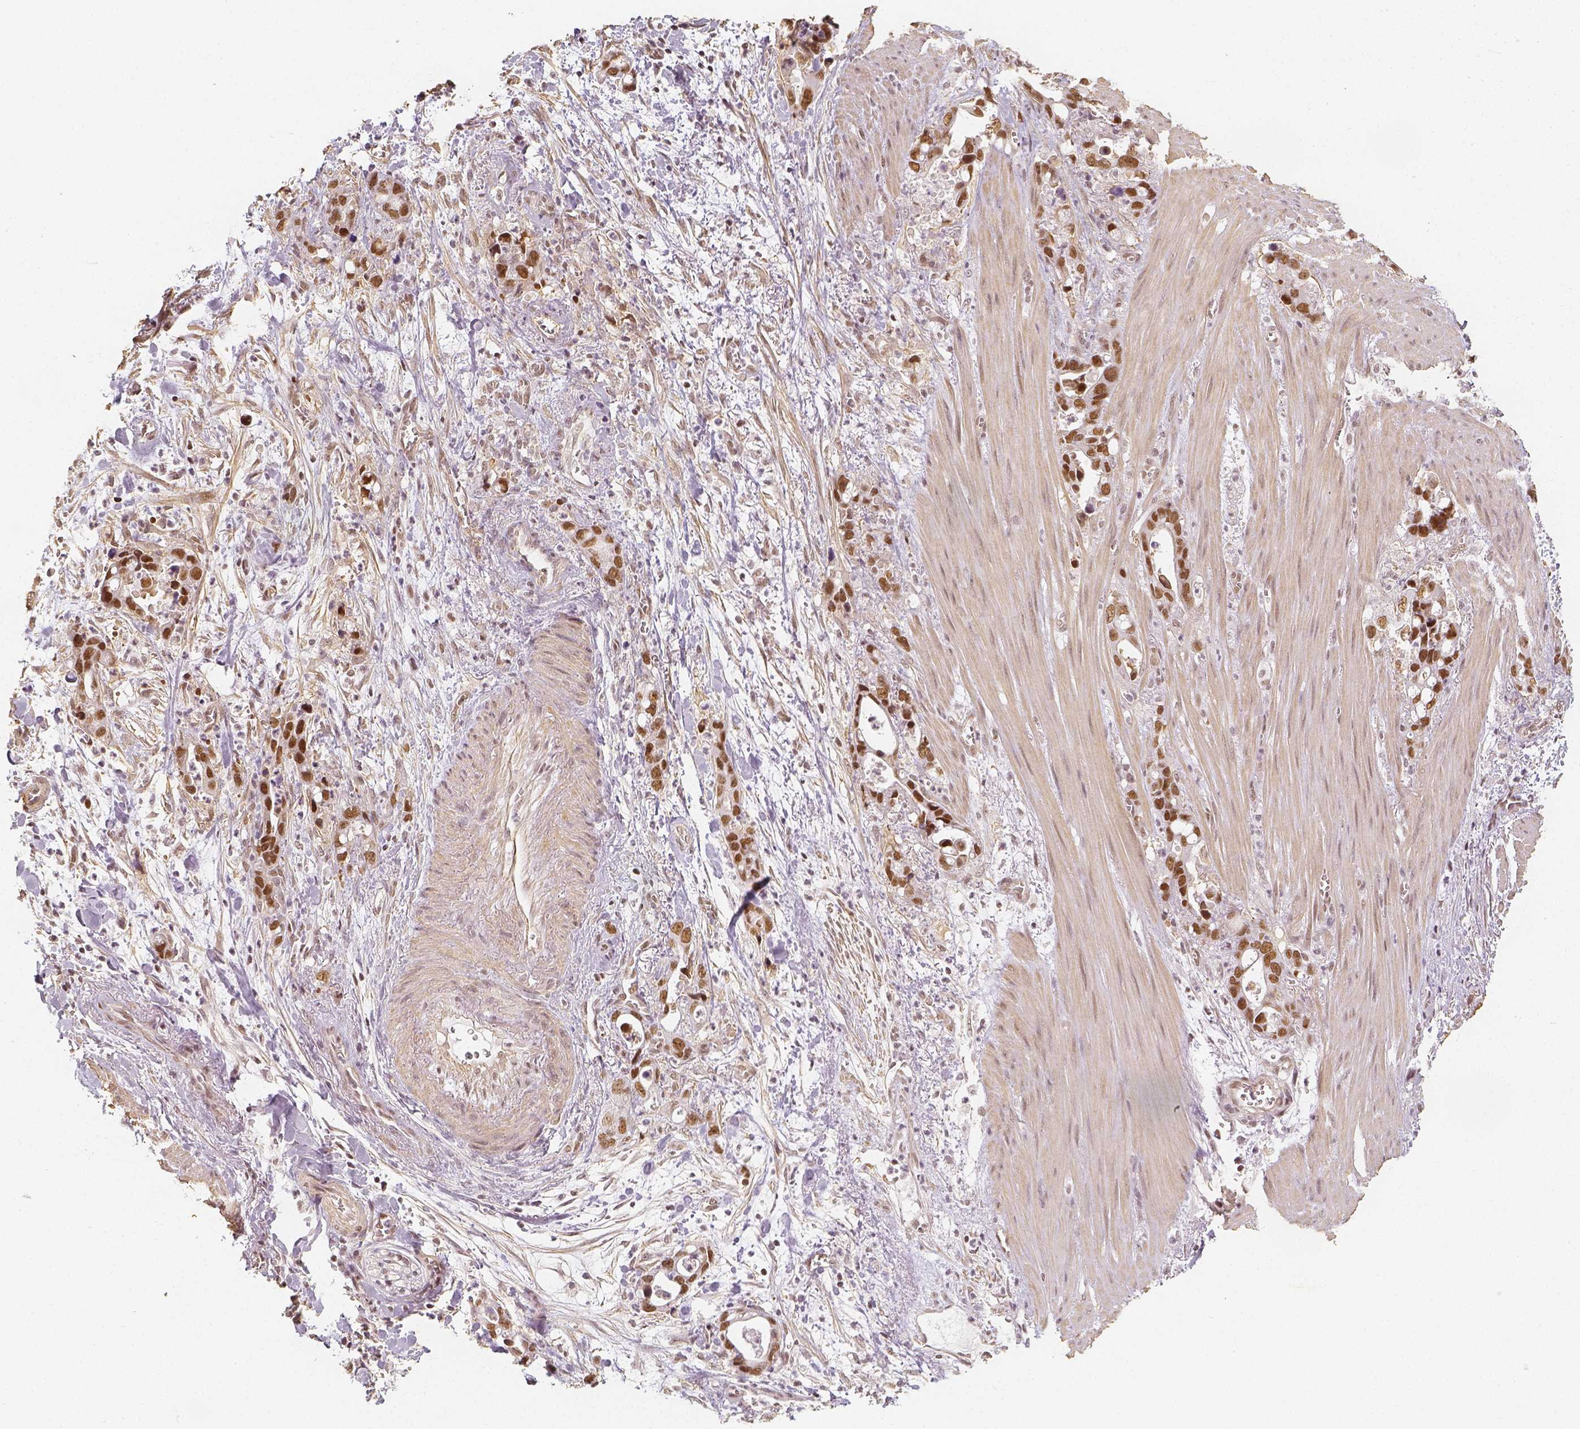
{"staining": {"intensity": "moderate", "quantity": ">75%", "location": "nuclear"}, "tissue": "stomach cancer", "cell_type": "Tumor cells", "image_type": "cancer", "snomed": [{"axis": "morphology", "description": "Normal tissue, NOS"}, {"axis": "morphology", "description": "Adenocarcinoma, NOS"}, {"axis": "topography", "description": "Esophagus"}, {"axis": "topography", "description": "Stomach, upper"}], "caption": "DAB (3,3'-diaminobenzidine) immunohistochemical staining of human stomach cancer demonstrates moderate nuclear protein expression in about >75% of tumor cells.", "gene": "HDAC1", "patient": {"sex": "male", "age": 74}}